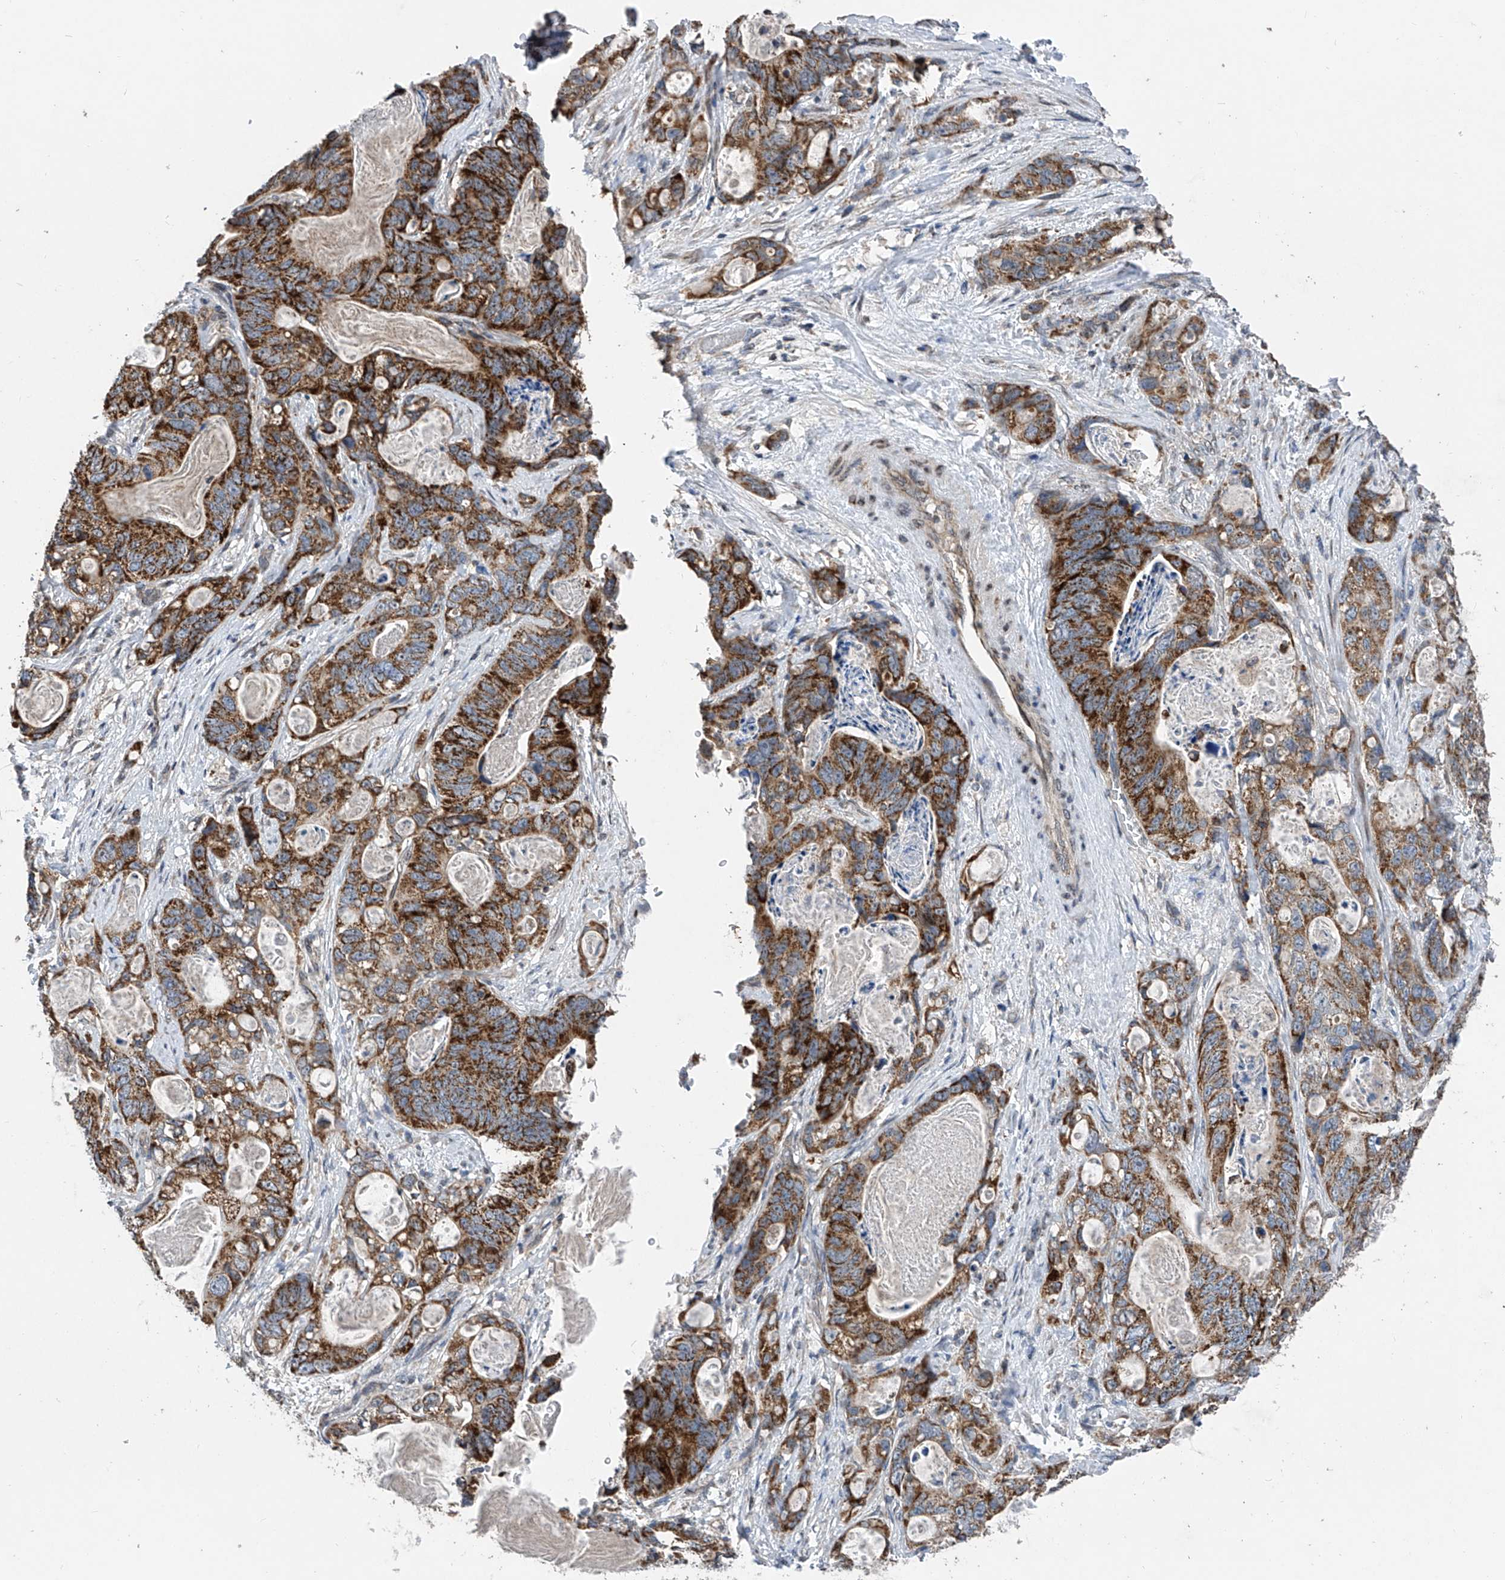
{"staining": {"intensity": "strong", "quantity": ">75%", "location": "cytoplasmic/membranous"}, "tissue": "stomach cancer", "cell_type": "Tumor cells", "image_type": "cancer", "snomed": [{"axis": "morphology", "description": "Normal tissue, NOS"}, {"axis": "morphology", "description": "Adenocarcinoma, NOS"}, {"axis": "topography", "description": "Stomach"}], "caption": "Immunohistochemical staining of human stomach cancer exhibits high levels of strong cytoplasmic/membranous protein expression in about >75% of tumor cells.", "gene": "BCKDHB", "patient": {"sex": "female", "age": 89}}